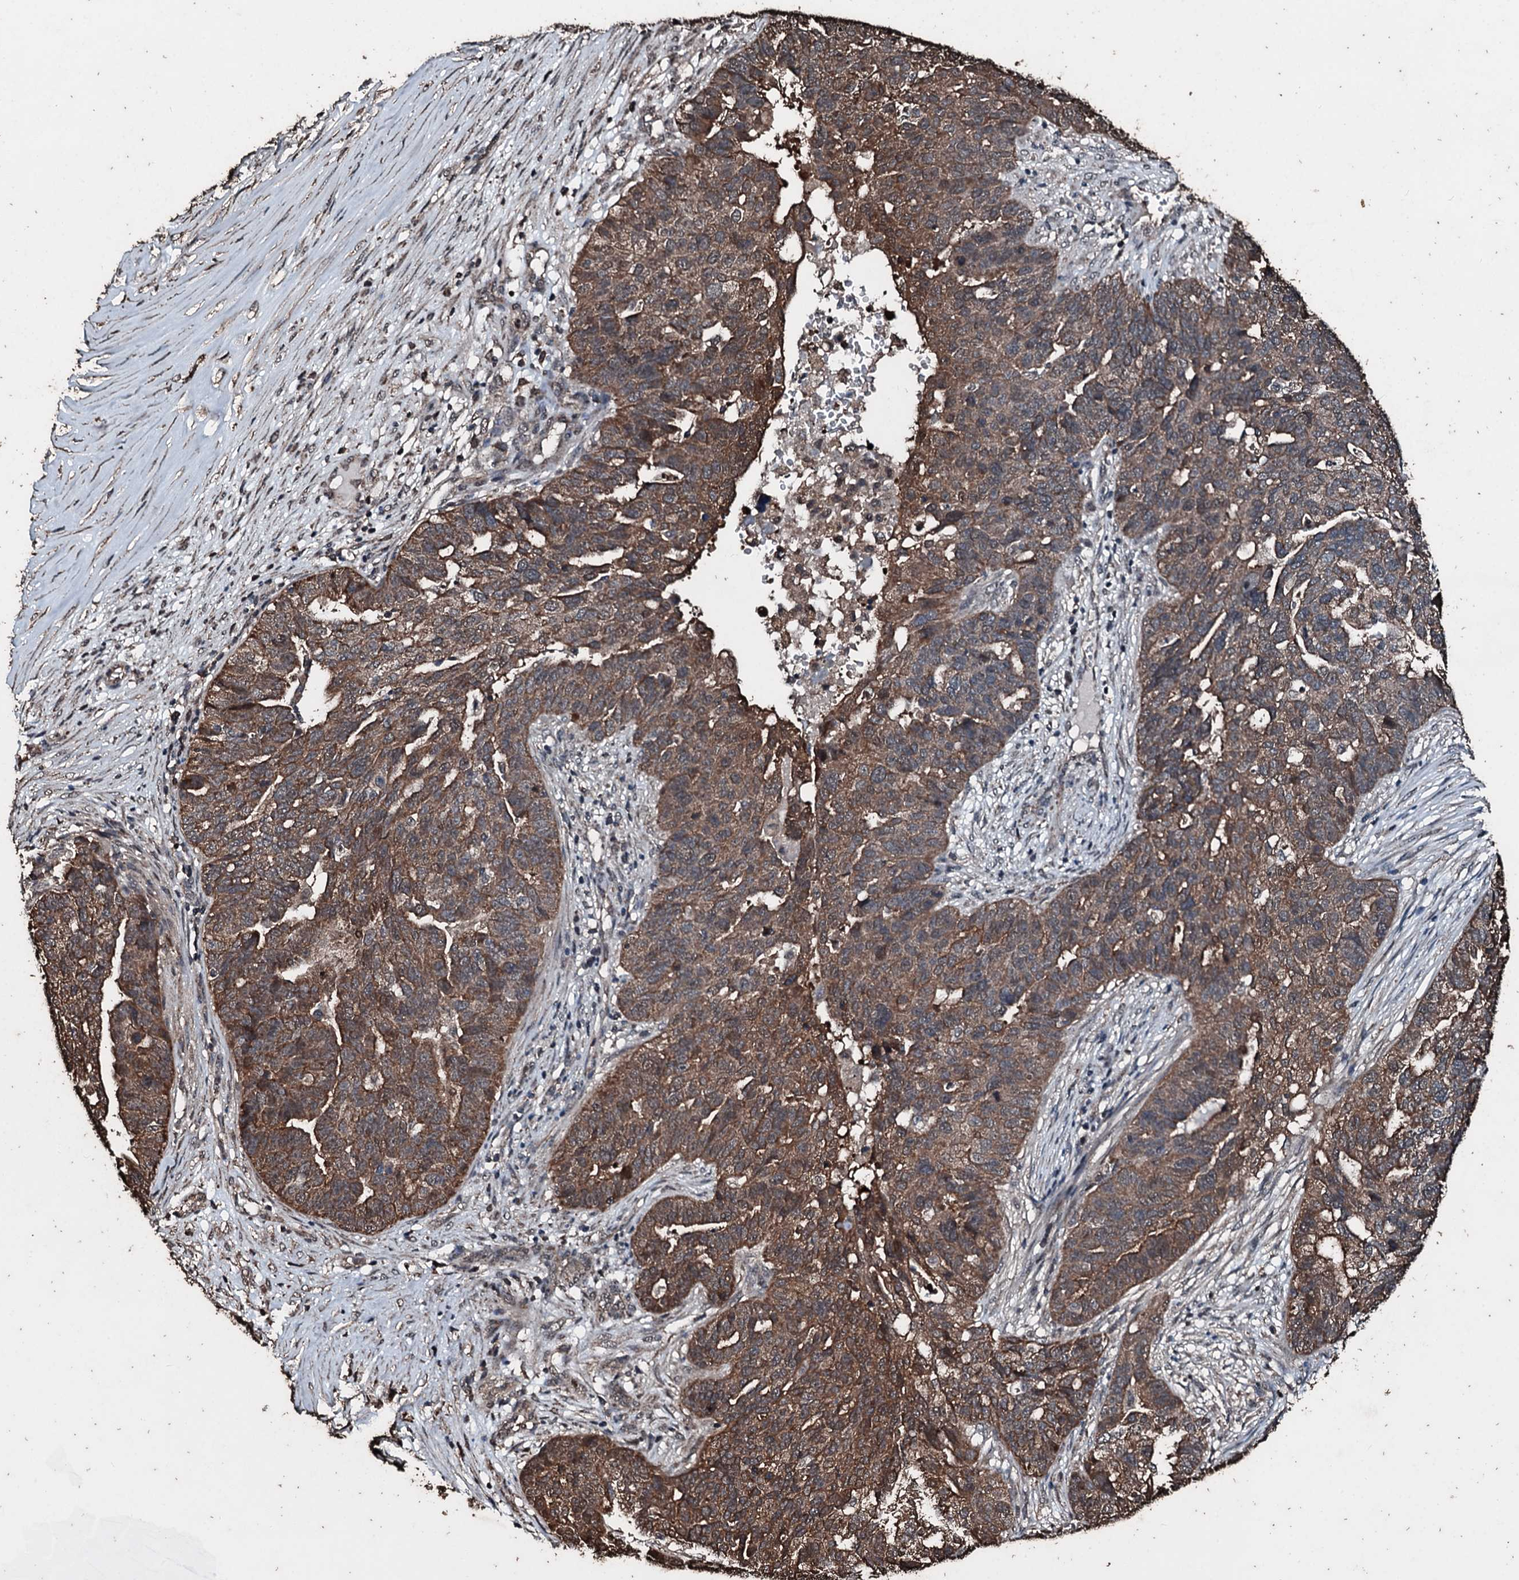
{"staining": {"intensity": "moderate", "quantity": ">75%", "location": "cytoplasmic/membranous"}, "tissue": "ovarian cancer", "cell_type": "Tumor cells", "image_type": "cancer", "snomed": [{"axis": "morphology", "description": "Cystadenocarcinoma, serous, NOS"}, {"axis": "topography", "description": "Ovary"}], "caption": "Tumor cells demonstrate moderate cytoplasmic/membranous expression in about >75% of cells in ovarian cancer (serous cystadenocarcinoma).", "gene": "FAAP24", "patient": {"sex": "female", "age": 59}}